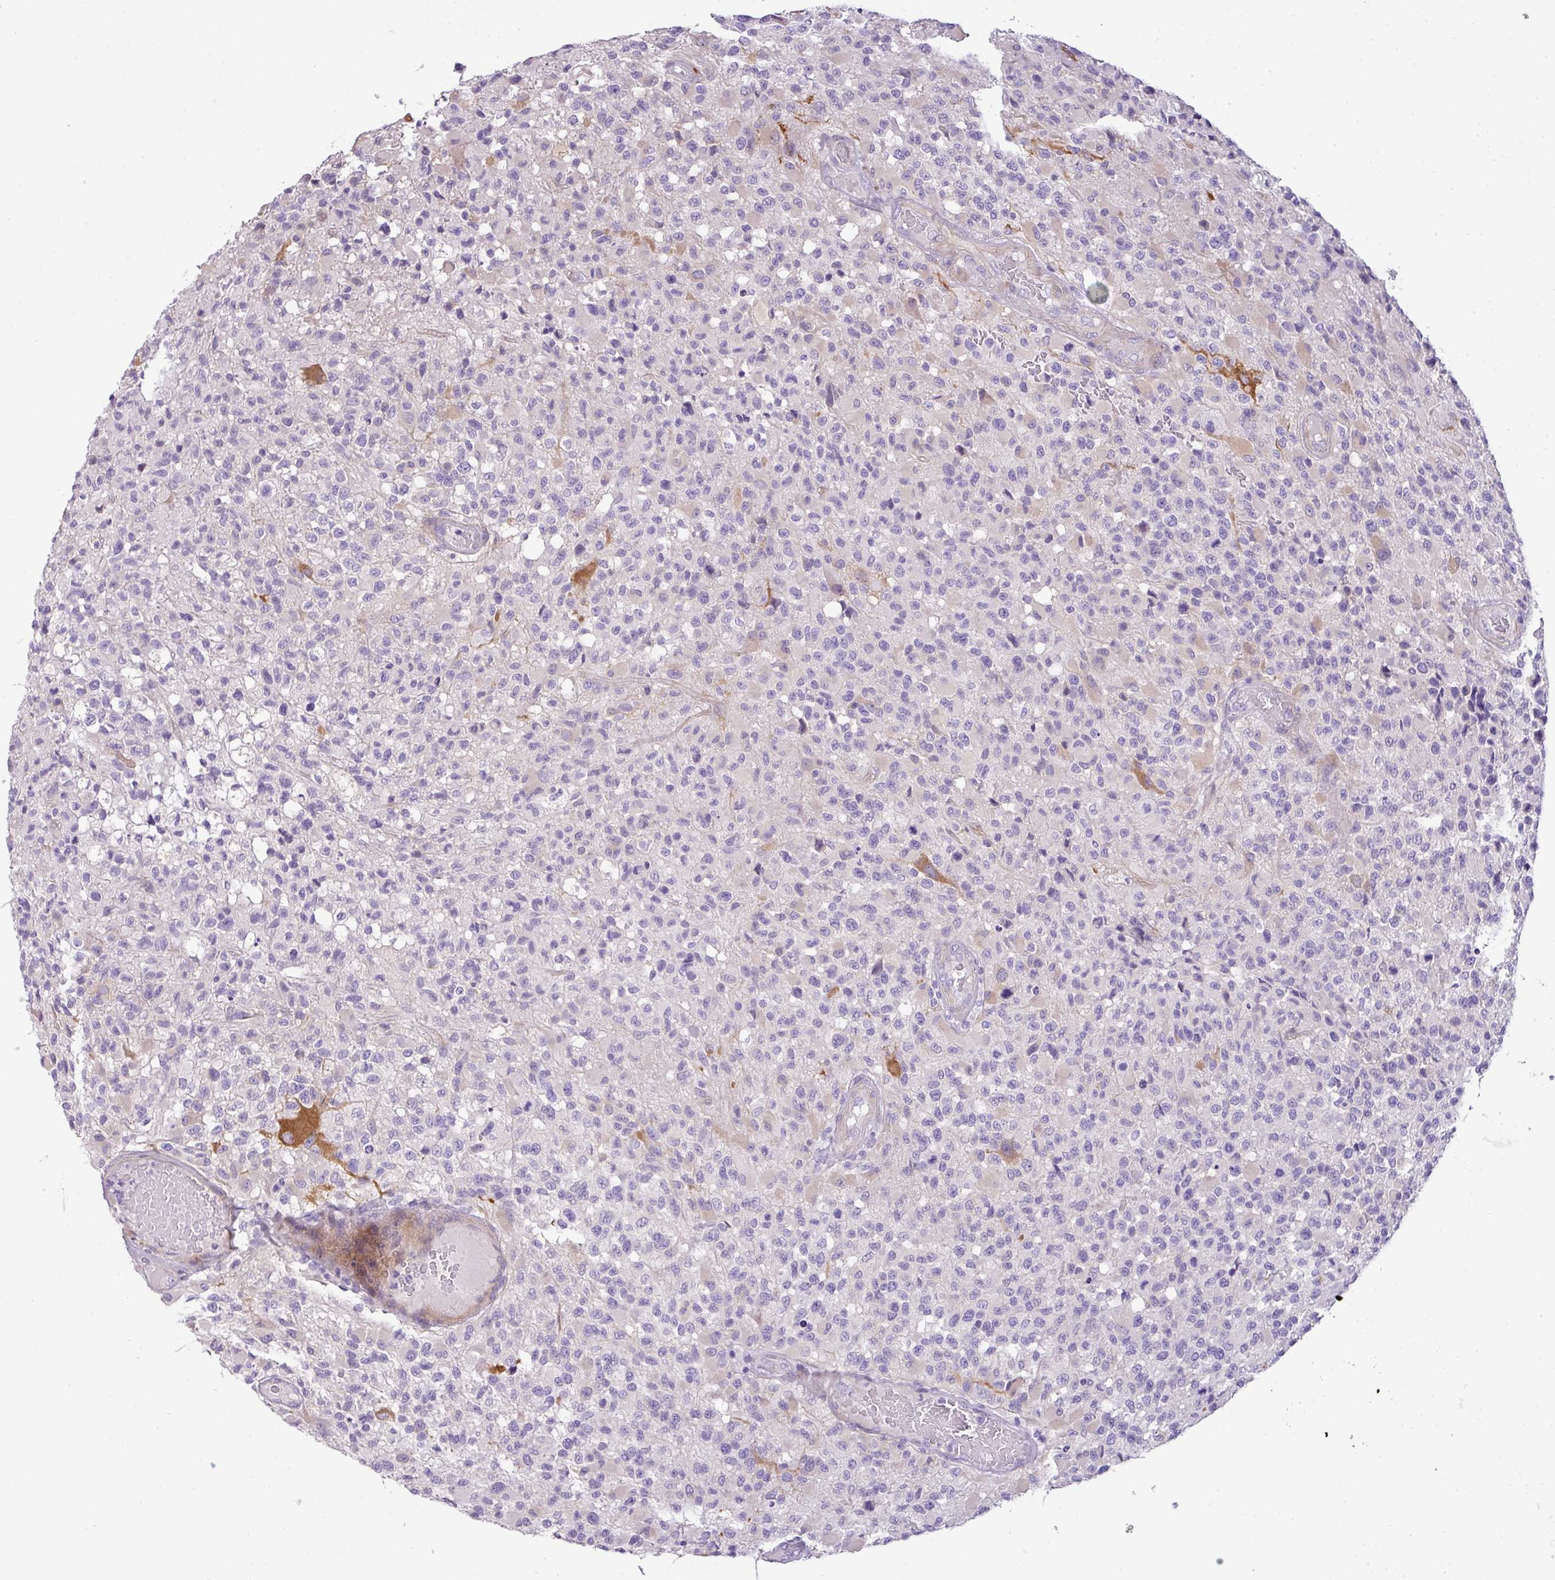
{"staining": {"intensity": "negative", "quantity": "none", "location": "none"}, "tissue": "glioma", "cell_type": "Tumor cells", "image_type": "cancer", "snomed": [{"axis": "morphology", "description": "Glioma, malignant, High grade"}, {"axis": "morphology", "description": "Glioblastoma, NOS"}, {"axis": "topography", "description": "Brain"}], "caption": "An image of glioma stained for a protein demonstrates no brown staining in tumor cells.", "gene": "PARD6G", "patient": {"sex": "male", "age": 60}}